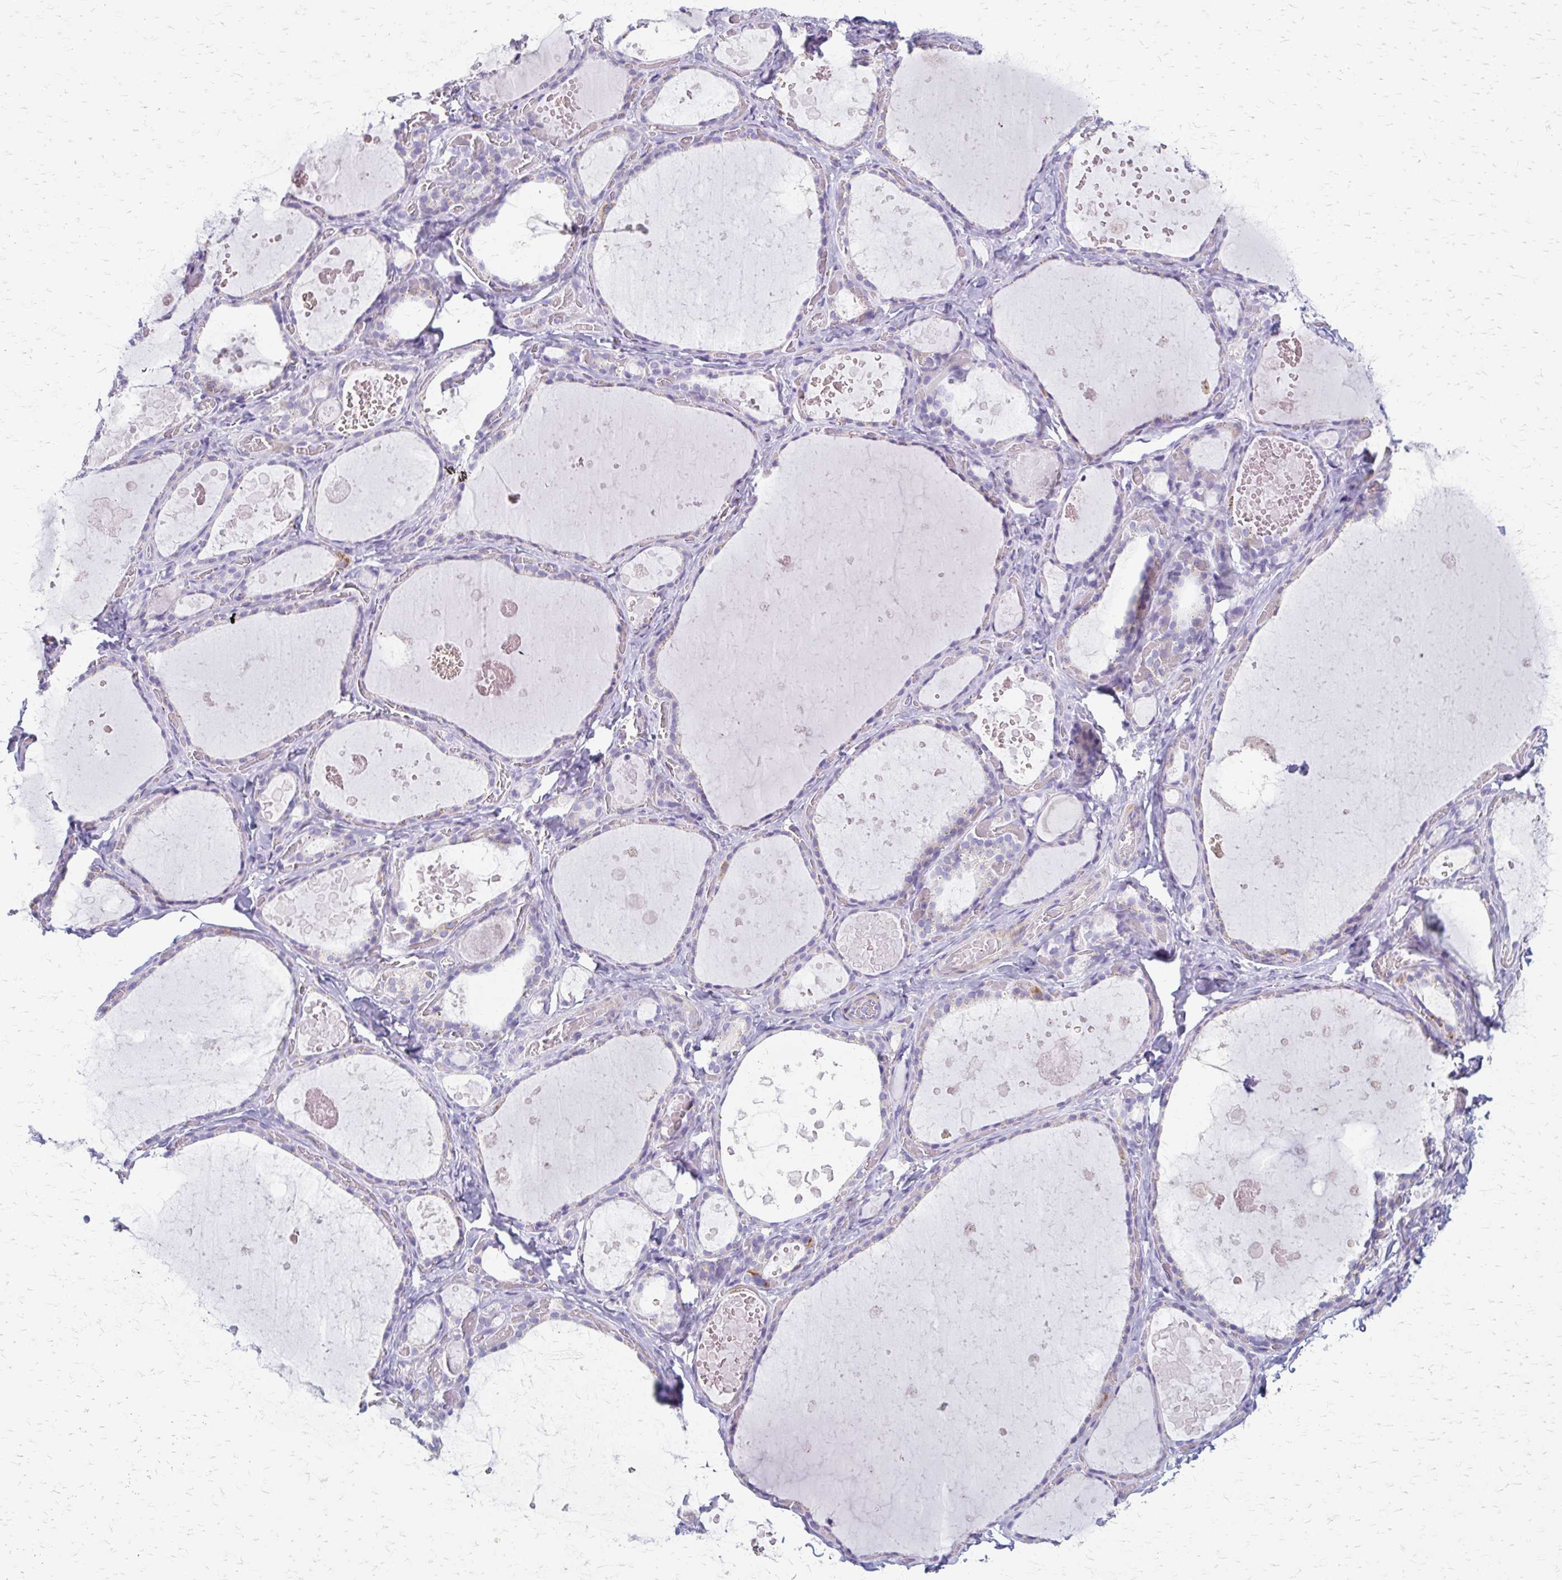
{"staining": {"intensity": "negative", "quantity": "none", "location": "none"}, "tissue": "thyroid gland", "cell_type": "Glandular cells", "image_type": "normal", "snomed": [{"axis": "morphology", "description": "Normal tissue, NOS"}, {"axis": "topography", "description": "Thyroid gland"}], "caption": "Immunohistochemistry (IHC) micrograph of unremarkable thyroid gland: thyroid gland stained with DAB (3,3'-diaminobenzidine) shows no significant protein expression in glandular cells.", "gene": "ZSCAN5B", "patient": {"sex": "female", "age": 56}}